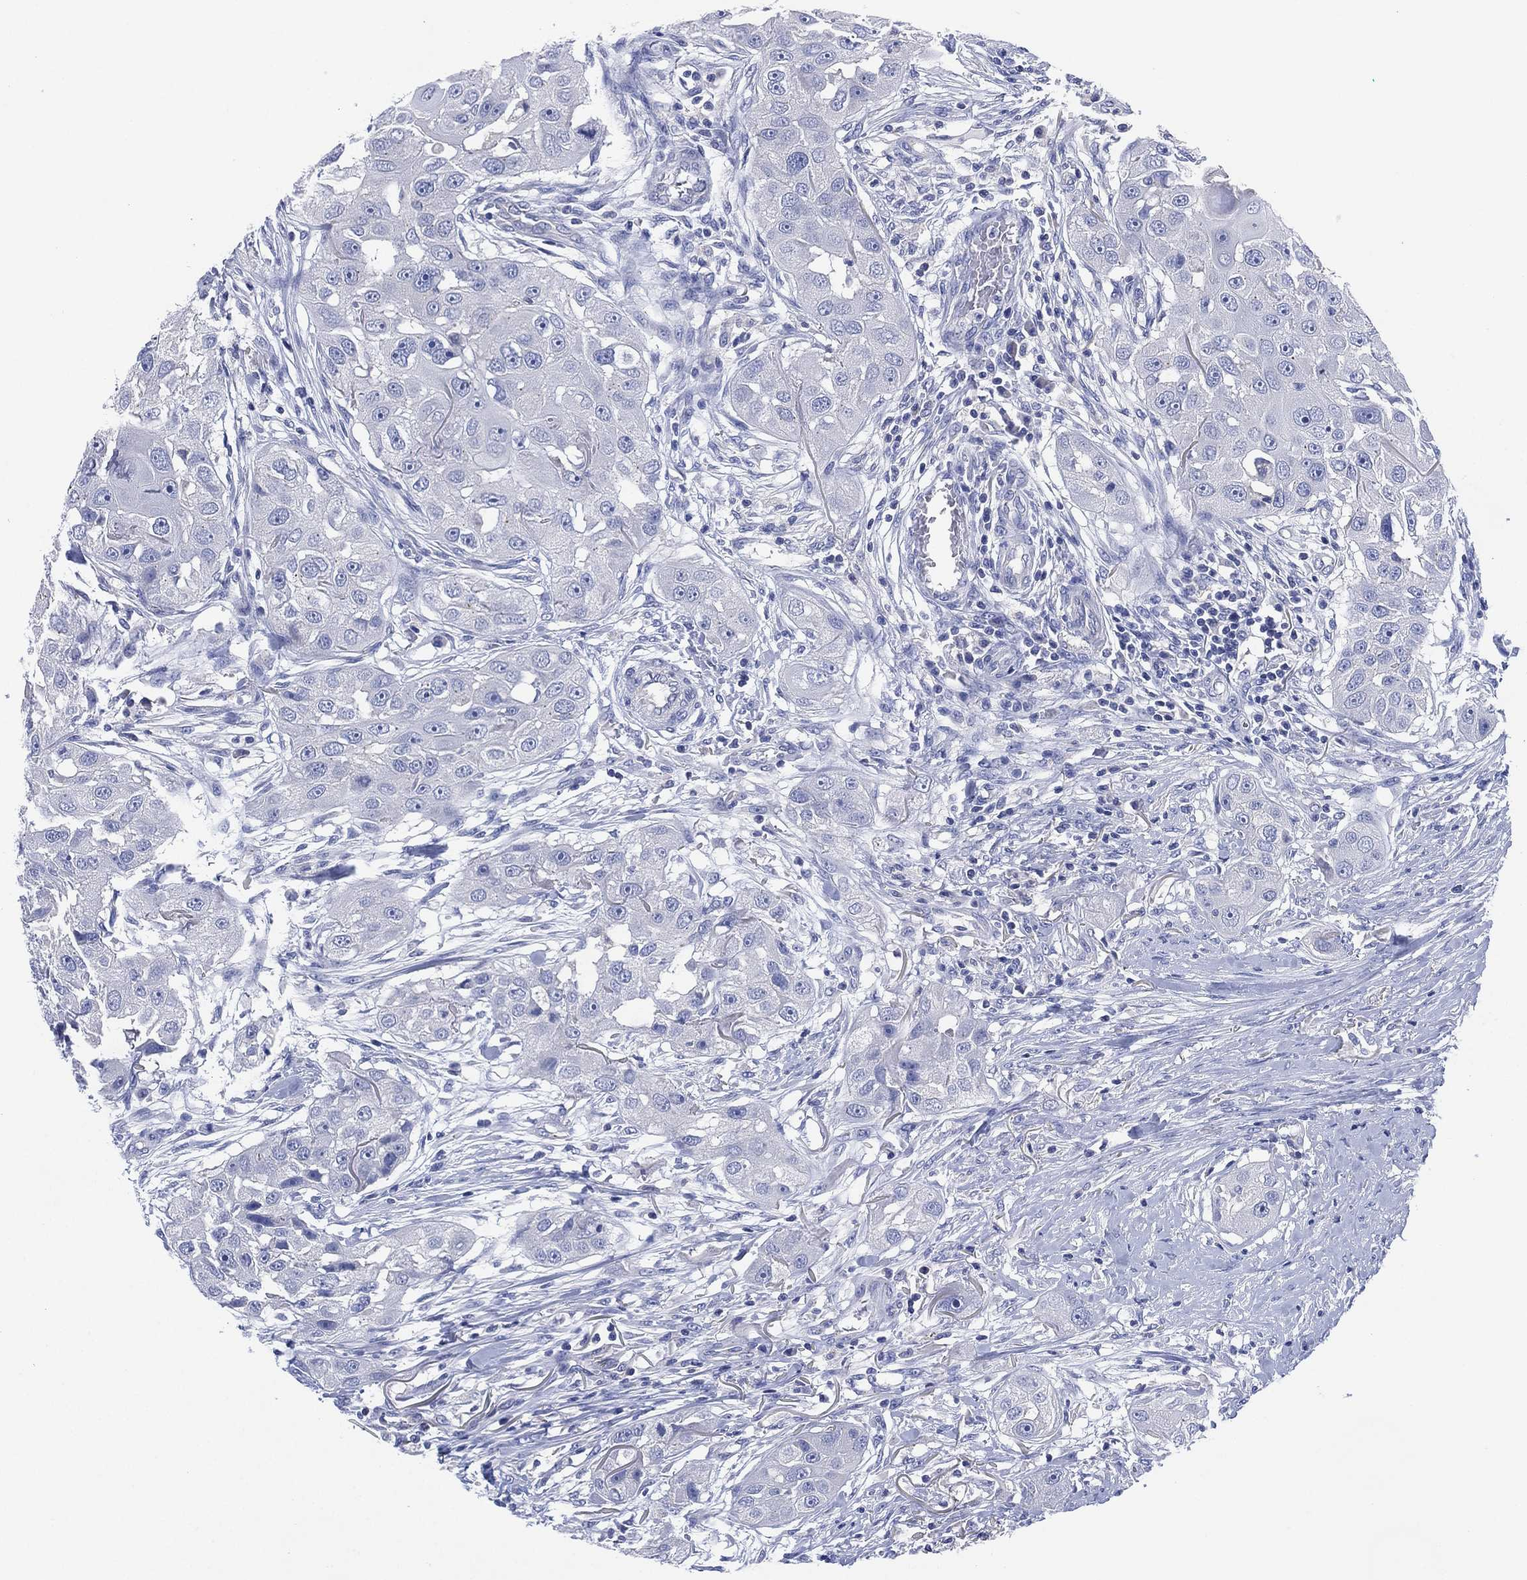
{"staining": {"intensity": "negative", "quantity": "none", "location": "none"}, "tissue": "head and neck cancer", "cell_type": "Tumor cells", "image_type": "cancer", "snomed": [{"axis": "morphology", "description": "Squamous cell carcinoma, NOS"}, {"axis": "topography", "description": "Head-Neck"}], "caption": "This is an immunohistochemistry photomicrograph of head and neck squamous cell carcinoma. There is no staining in tumor cells.", "gene": "CHRNA3", "patient": {"sex": "male", "age": 51}}